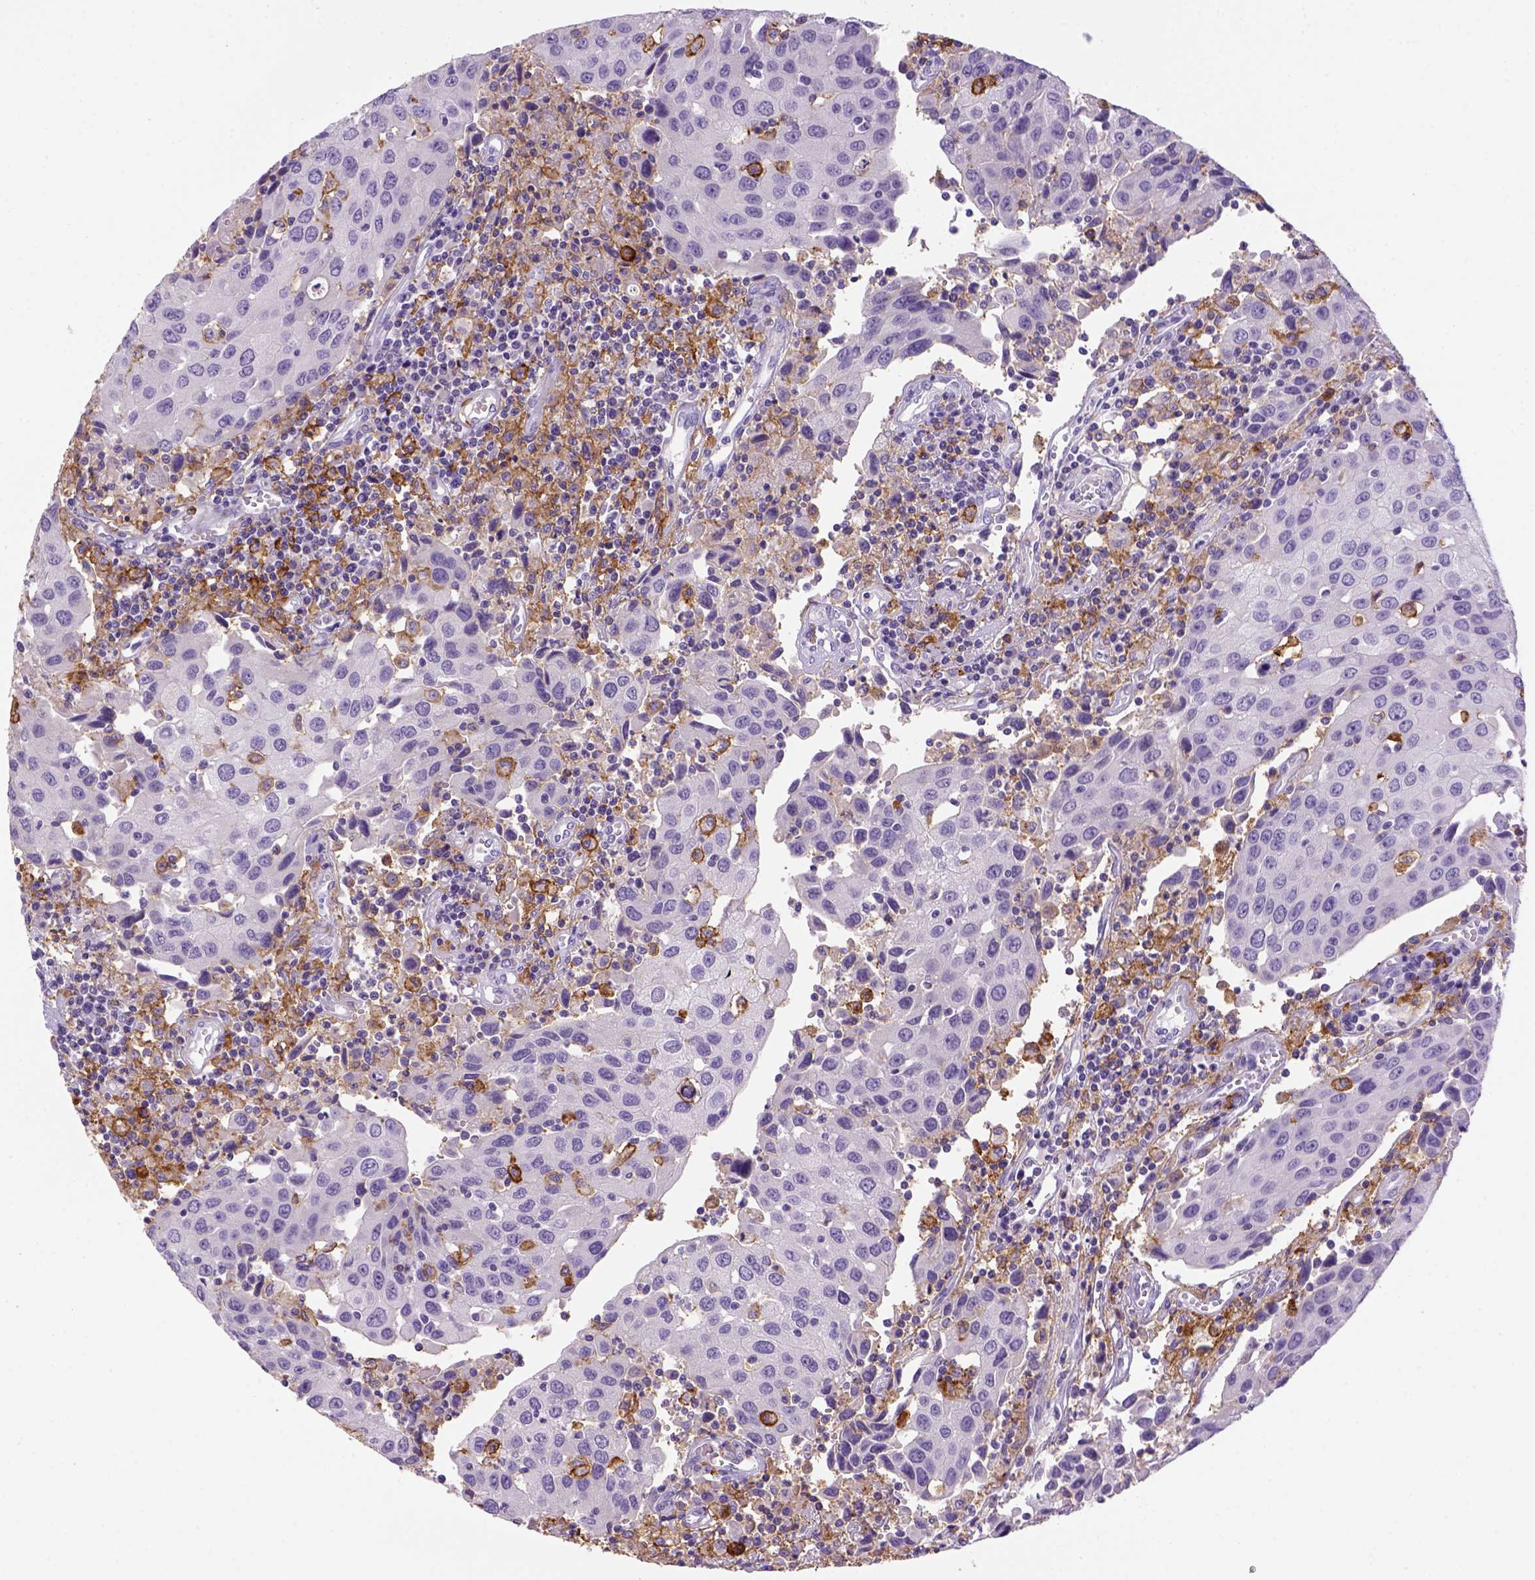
{"staining": {"intensity": "negative", "quantity": "none", "location": "none"}, "tissue": "urothelial cancer", "cell_type": "Tumor cells", "image_type": "cancer", "snomed": [{"axis": "morphology", "description": "Urothelial carcinoma, High grade"}, {"axis": "topography", "description": "Urinary bladder"}], "caption": "Tumor cells are negative for brown protein staining in urothelial cancer. The staining was performed using DAB (3,3'-diaminobenzidine) to visualize the protein expression in brown, while the nuclei were stained in blue with hematoxylin (Magnification: 20x).", "gene": "CD14", "patient": {"sex": "female", "age": 85}}